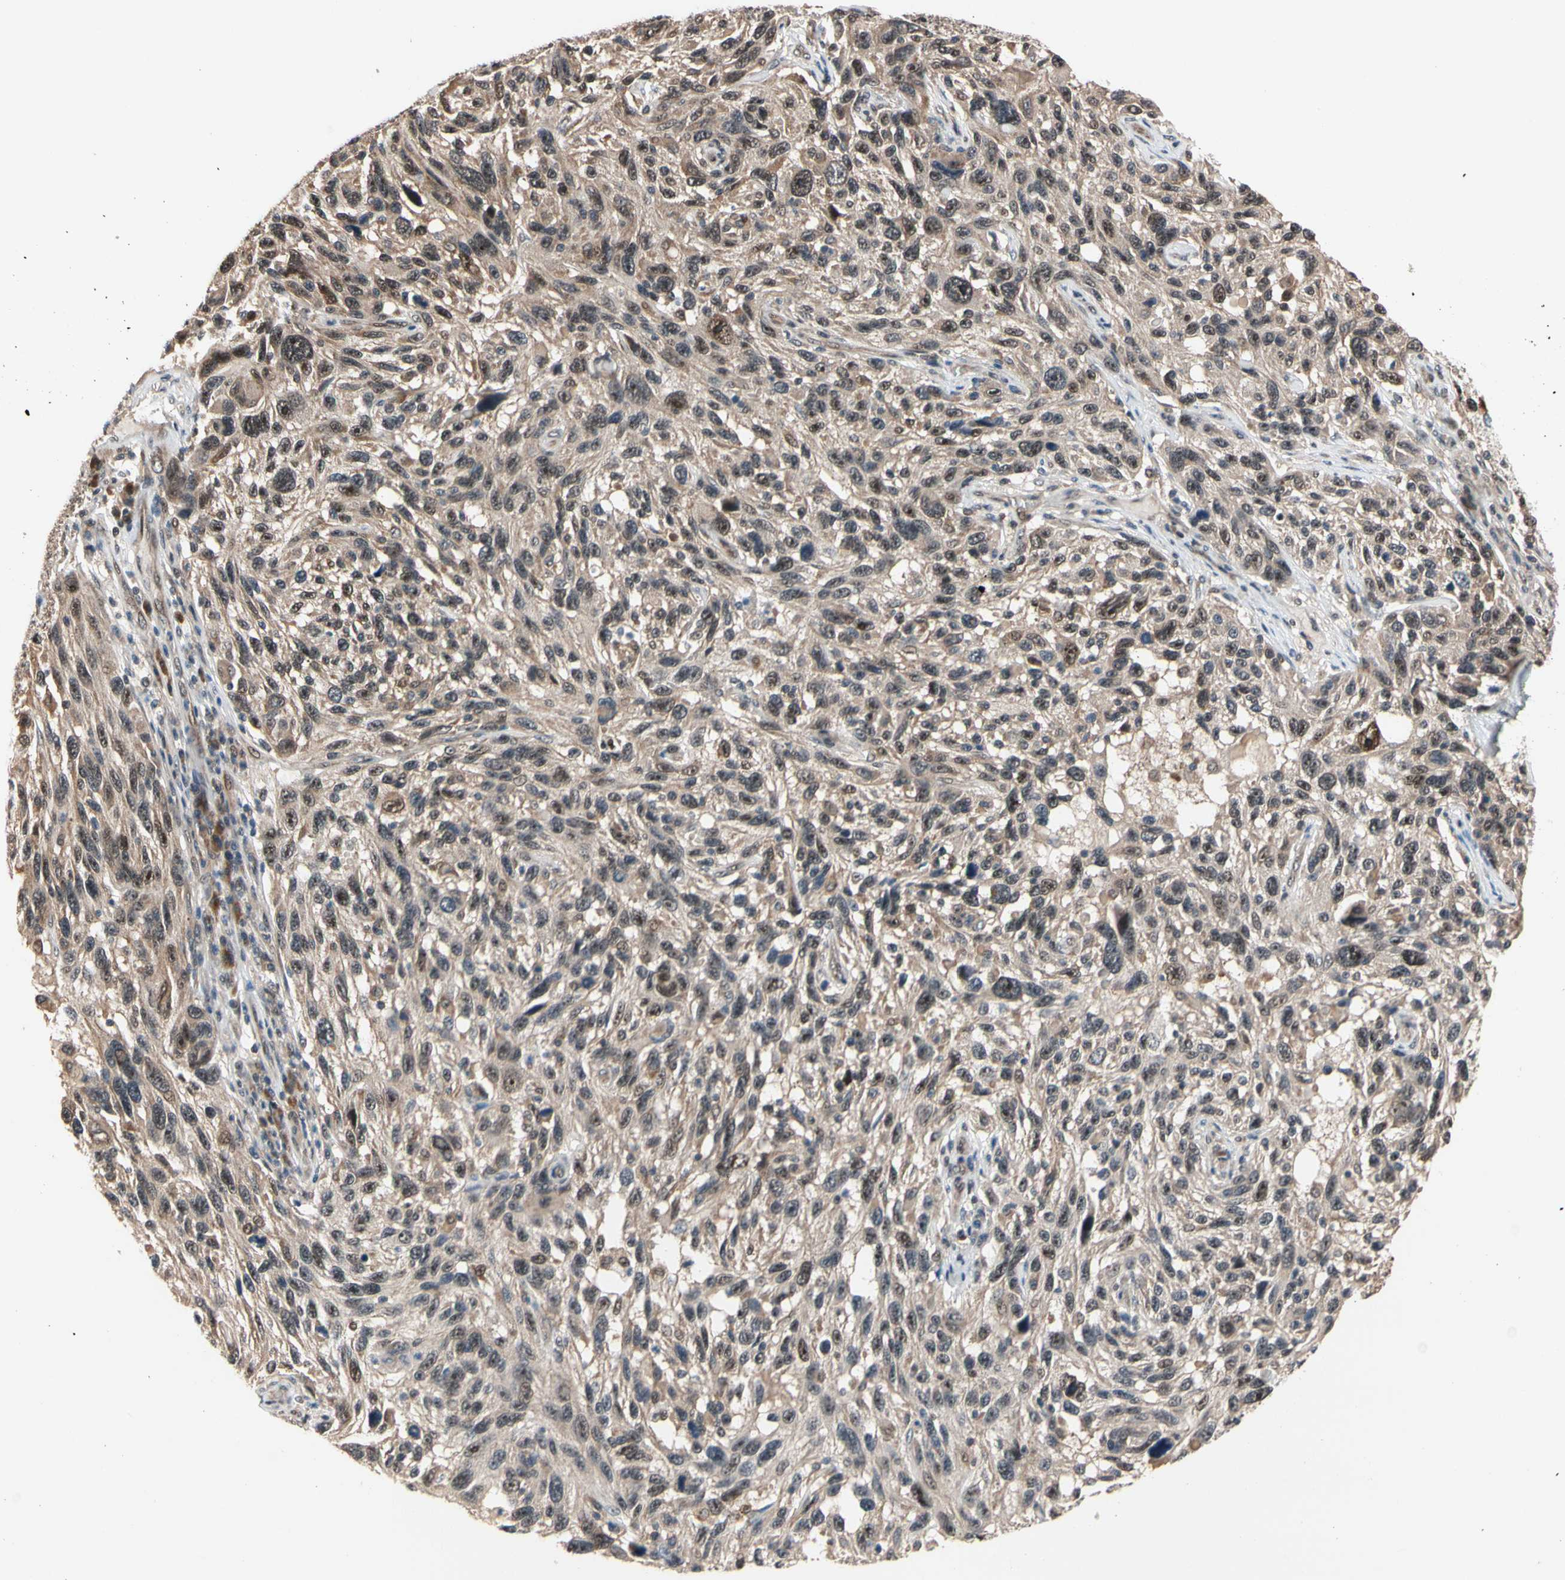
{"staining": {"intensity": "moderate", "quantity": ">75%", "location": "cytoplasmic/membranous,nuclear"}, "tissue": "melanoma", "cell_type": "Tumor cells", "image_type": "cancer", "snomed": [{"axis": "morphology", "description": "Malignant melanoma, NOS"}, {"axis": "topography", "description": "Skin"}], "caption": "Immunohistochemistry histopathology image of neoplastic tissue: malignant melanoma stained using immunohistochemistry reveals medium levels of moderate protein expression localized specifically in the cytoplasmic/membranous and nuclear of tumor cells, appearing as a cytoplasmic/membranous and nuclear brown color.", "gene": "NGEF", "patient": {"sex": "male", "age": 53}}